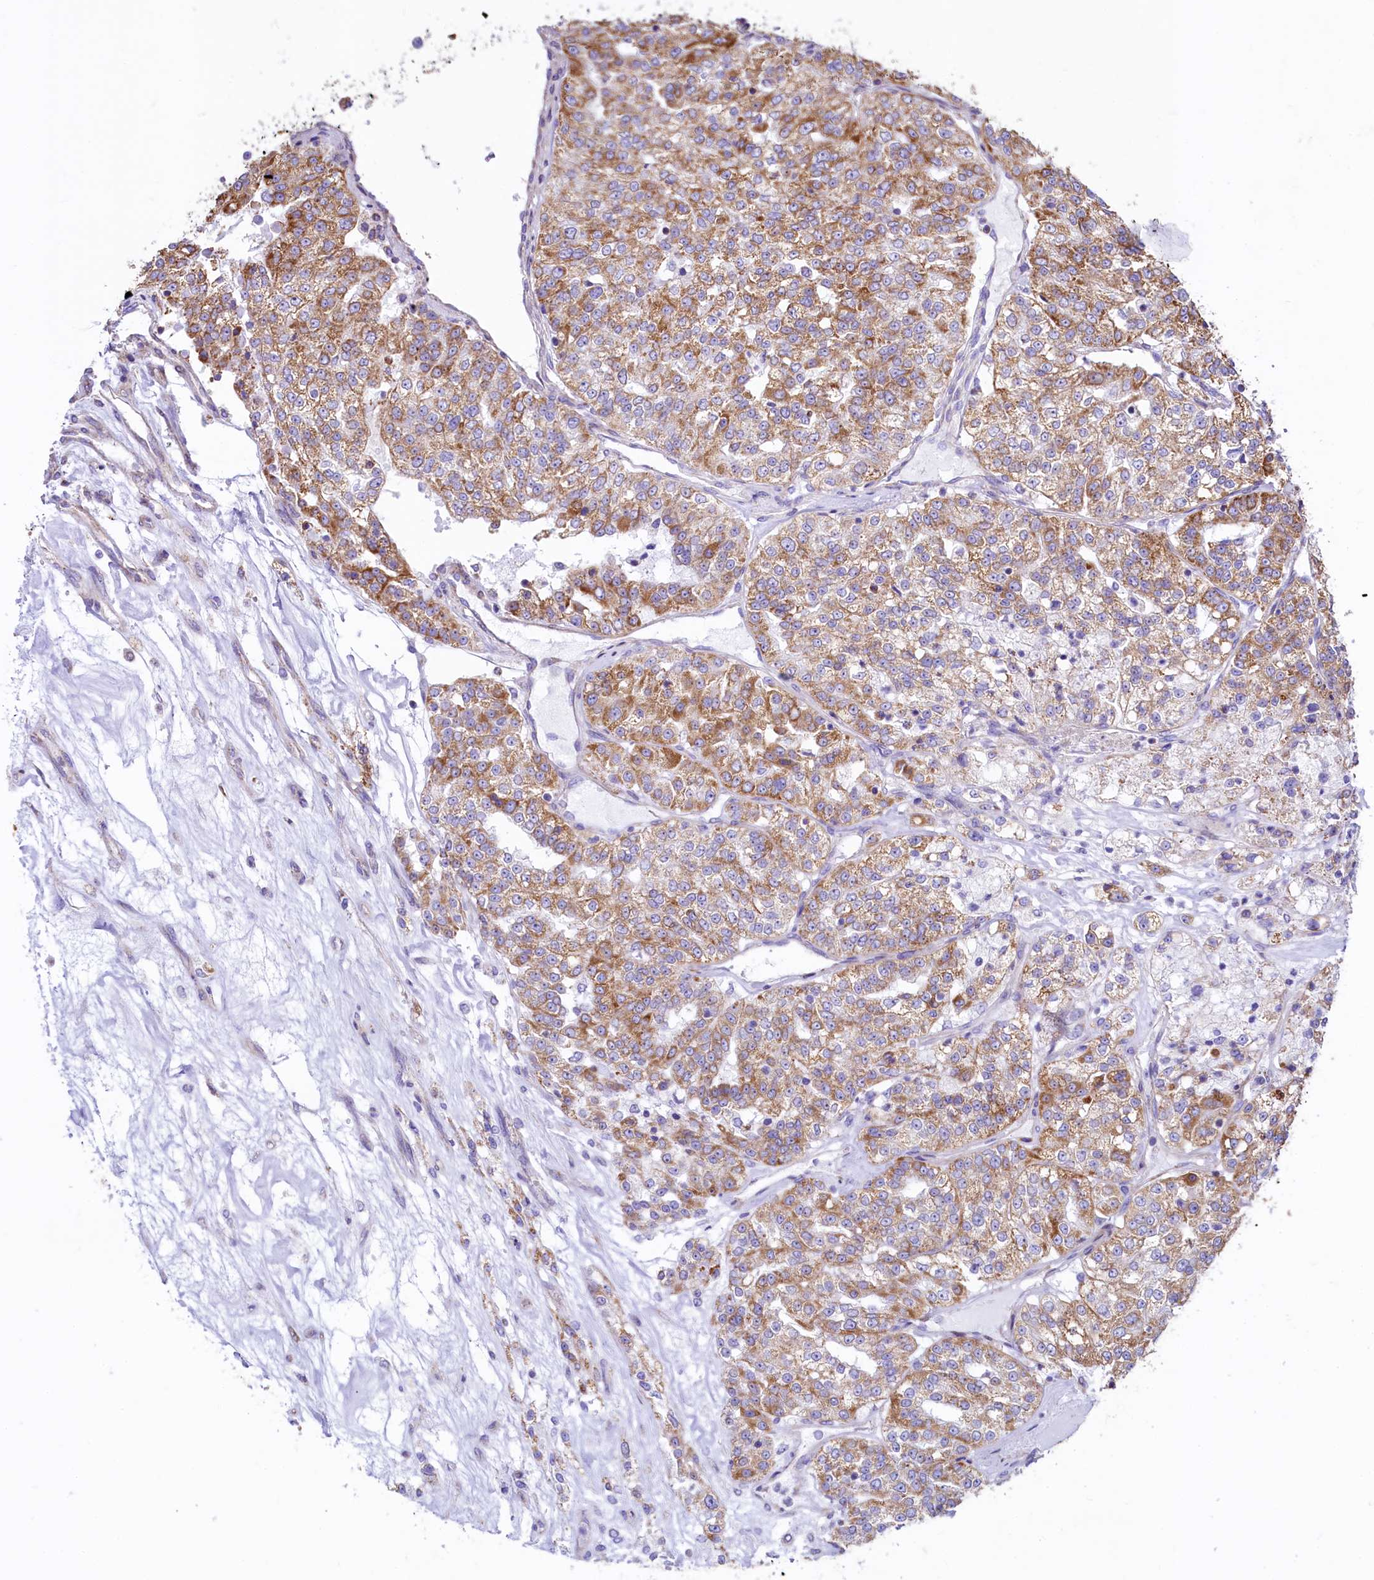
{"staining": {"intensity": "moderate", "quantity": ">75%", "location": "cytoplasmic/membranous"}, "tissue": "renal cancer", "cell_type": "Tumor cells", "image_type": "cancer", "snomed": [{"axis": "morphology", "description": "Adenocarcinoma, NOS"}, {"axis": "topography", "description": "Kidney"}], "caption": "Immunohistochemical staining of human adenocarcinoma (renal) demonstrates medium levels of moderate cytoplasmic/membranous positivity in approximately >75% of tumor cells. Nuclei are stained in blue.", "gene": "VWCE", "patient": {"sex": "female", "age": 63}}